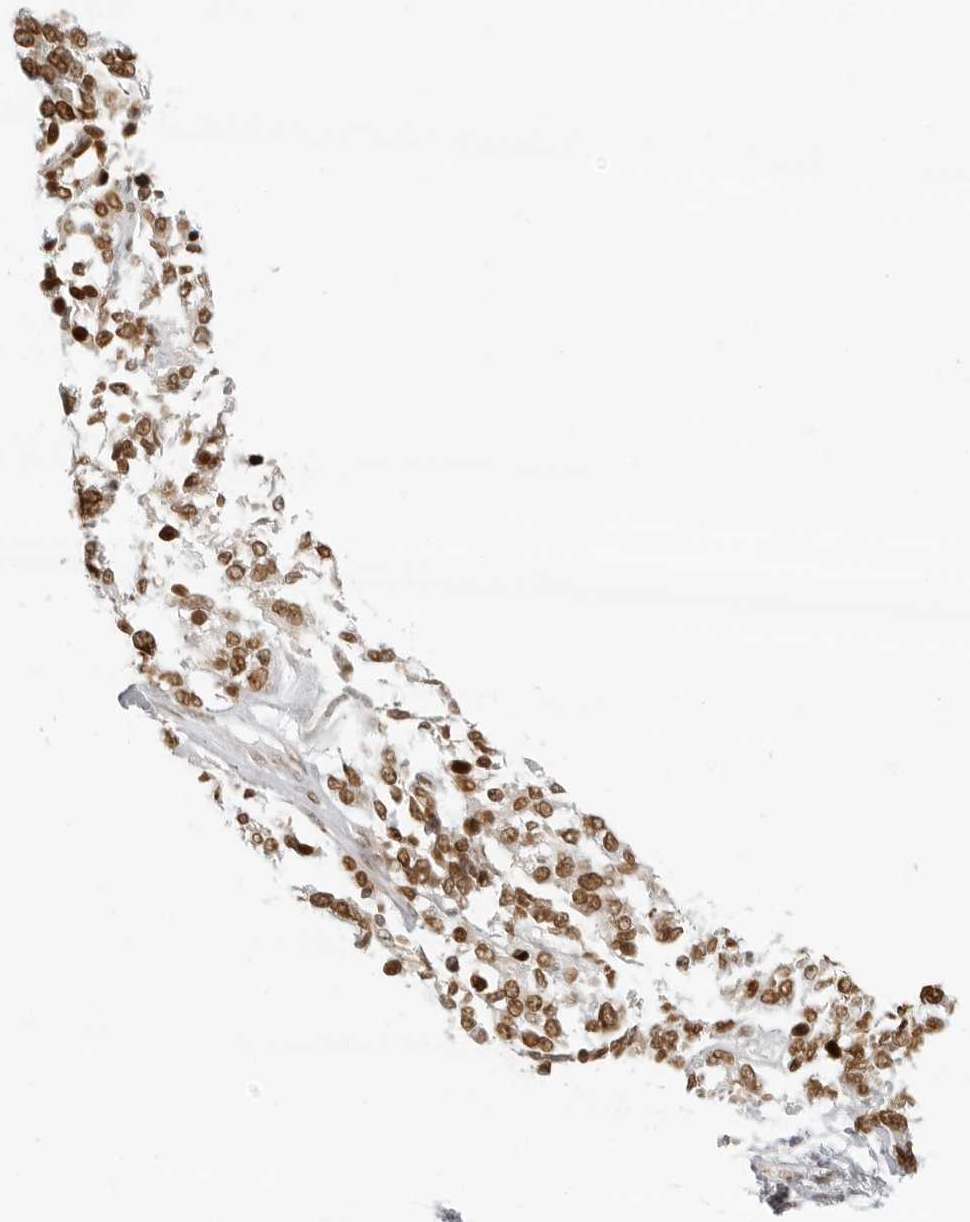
{"staining": {"intensity": "moderate", "quantity": ">75%", "location": "nuclear"}, "tissue": "ovarian cancer", "cell_type": "Tumor cells", "image_type": "cancer", "snomed": [{"axis": "morphology", "description": "Cystadenocarcinoma, serous, NOS"}, {"axis": "topography", "description": "Ovary"}], "caption": "Immunohistochemistry of ovarian cancer displays medium levels of moderate nuclear positivity in about >75% of tumor cells.", "gene": "RCC1", "patient": {"sex": "female", "age": 44}}